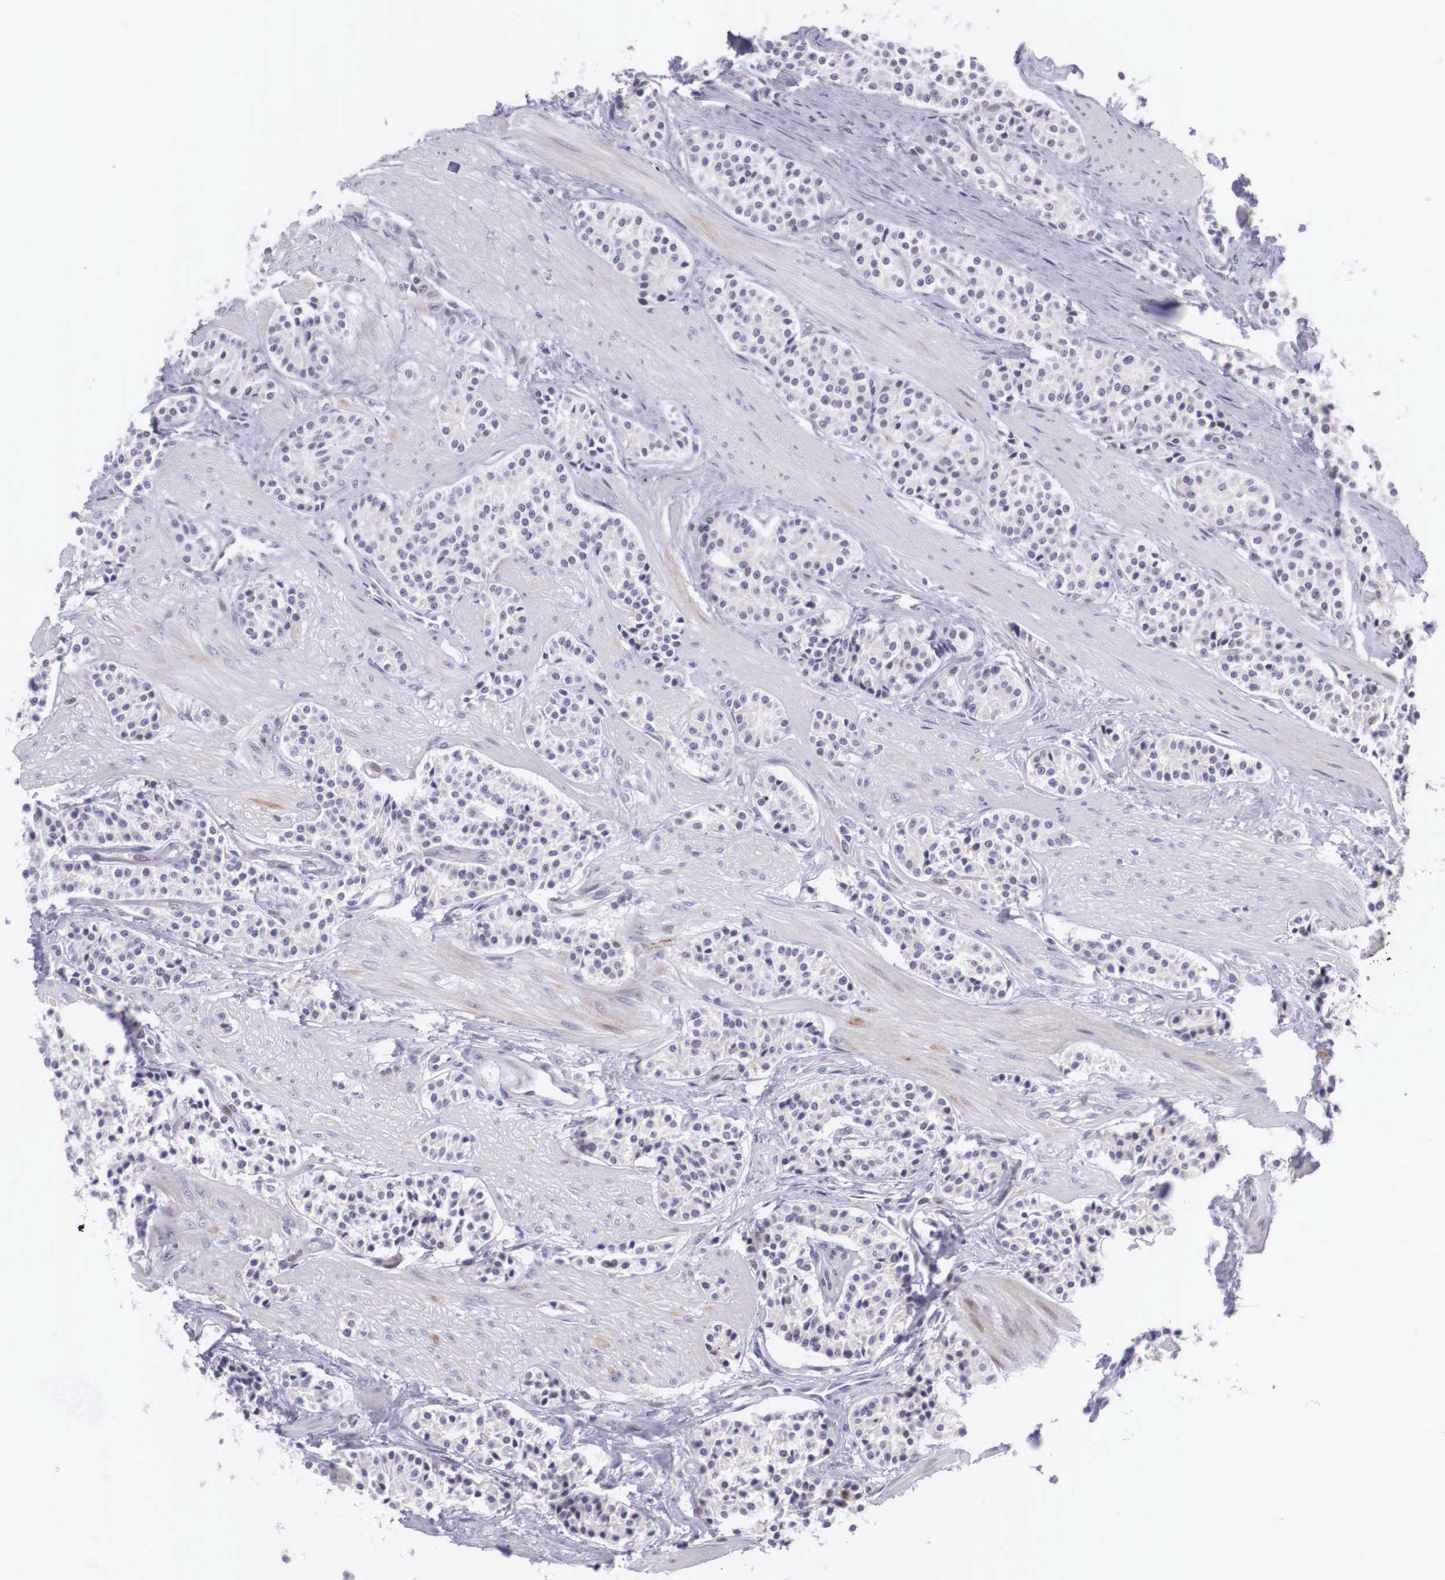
{"staining": {"intensity": "weak", "quantity": "<25%", "location": "cytoplasmic/membranous"}, "tissue": "carcinoid", "cell_type": "Tumor cells", "image_type": "cancer", "snomed": [{"axis": "morphology", "description": "Carcinoid, malignant, NOS"}, {"axis": "topography", "description": "Stomach"}], "caption": "The image shows no significant positivity in tumor cells of malignant carcinoid. (DAB (3,3'-diaminobenzidine) immunohistochemistry with hematoxylin counter stain).", "gene": "EMID1", "patient": {"sex": "female", "age": 76}}